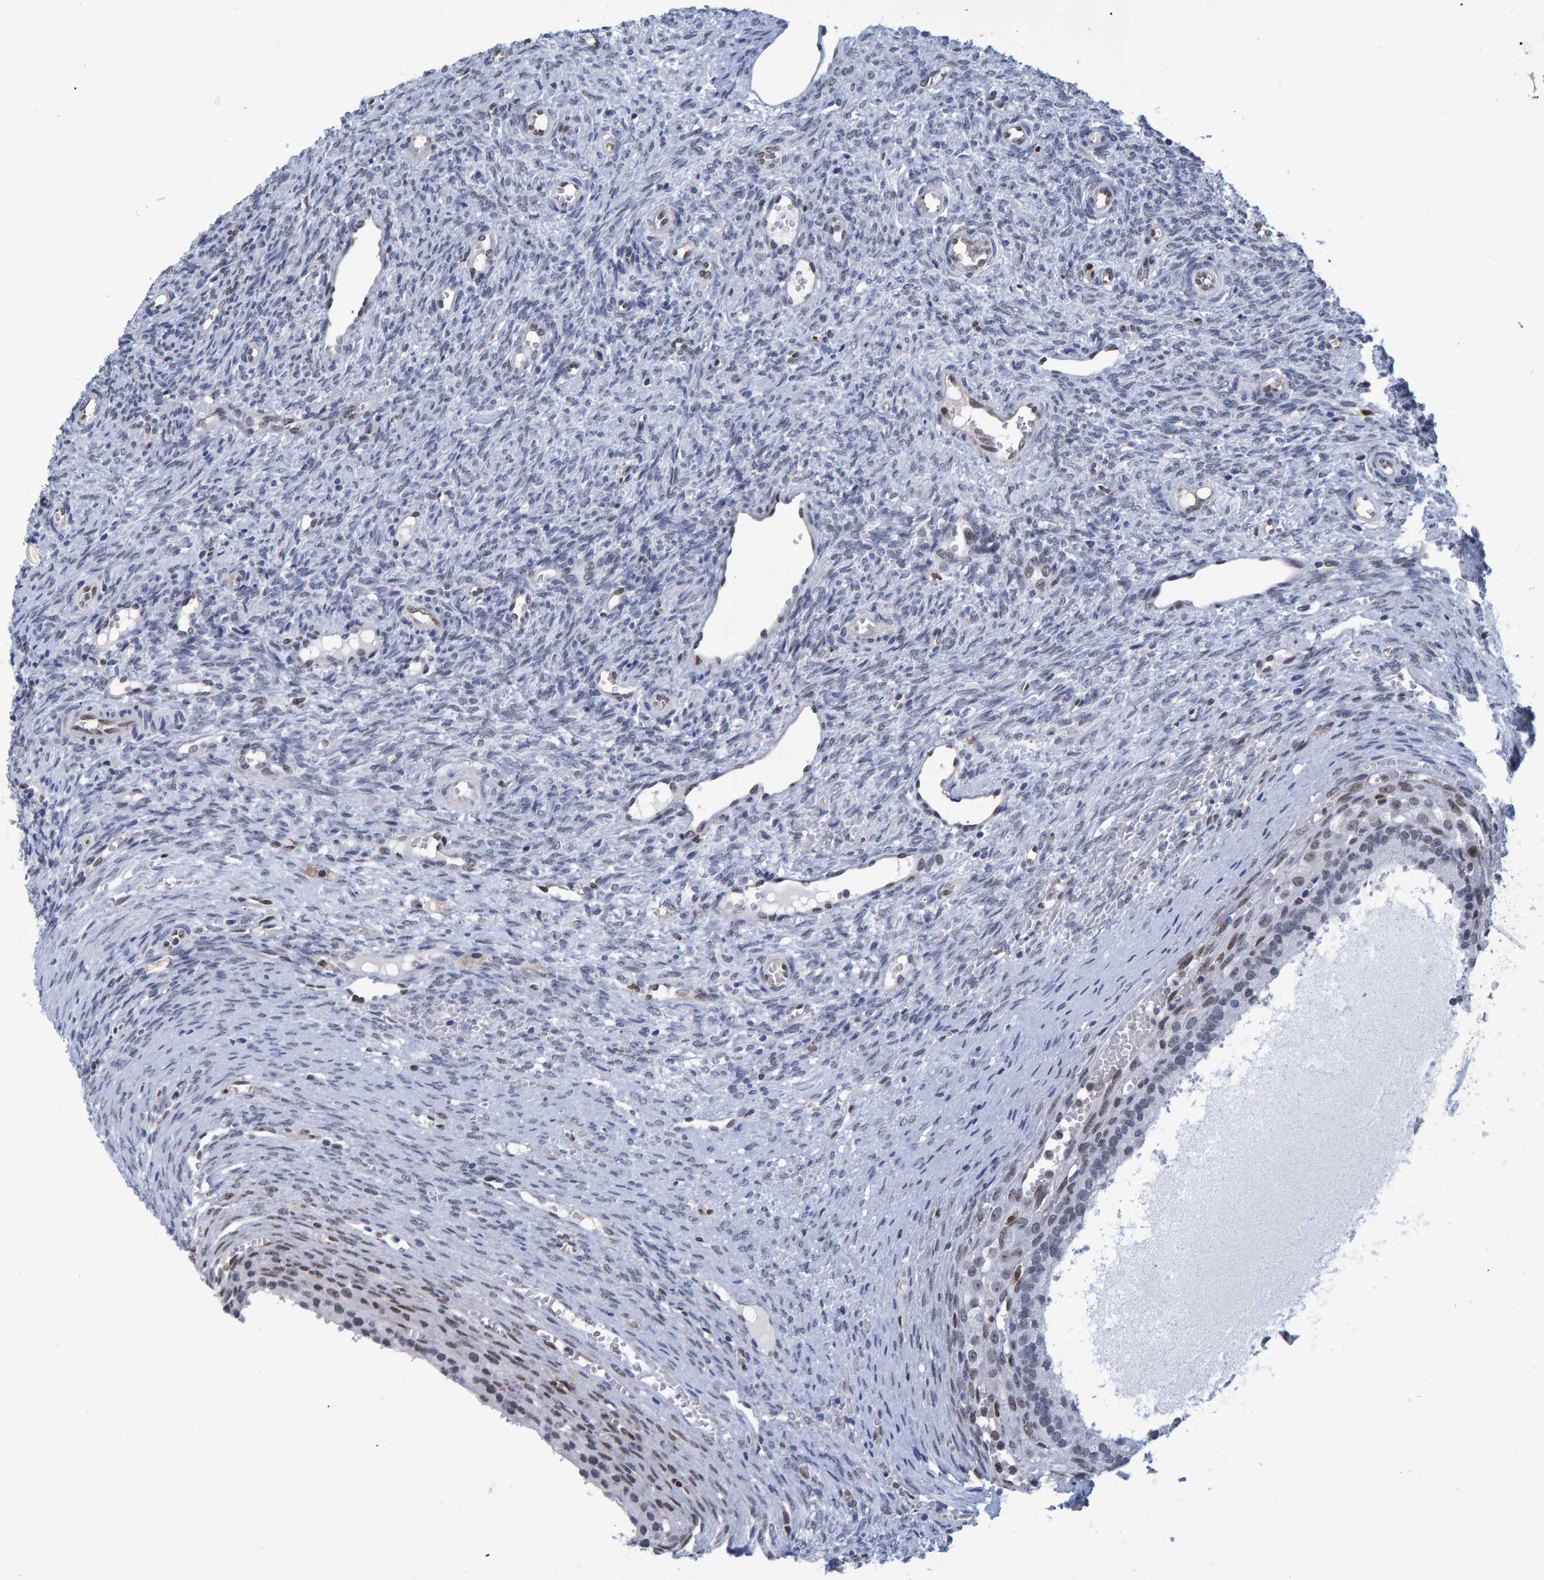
{"staining": {"intensity": "negative", "quantity": "none", "location": "none"}, "tissue": "ovary", "cell_type": "Follicle cells", "image_type": "normal", "snomed": [{"axis": "morphology", "description": "Normal tissue, NOS"}, {"axis": "topography", "description": "Ovary"}], "caption": "The micrograph reveals no significant expression in follicle cells of ovary.", "gene": "QKI", "patient": {"sex": "female", "age": 41}}